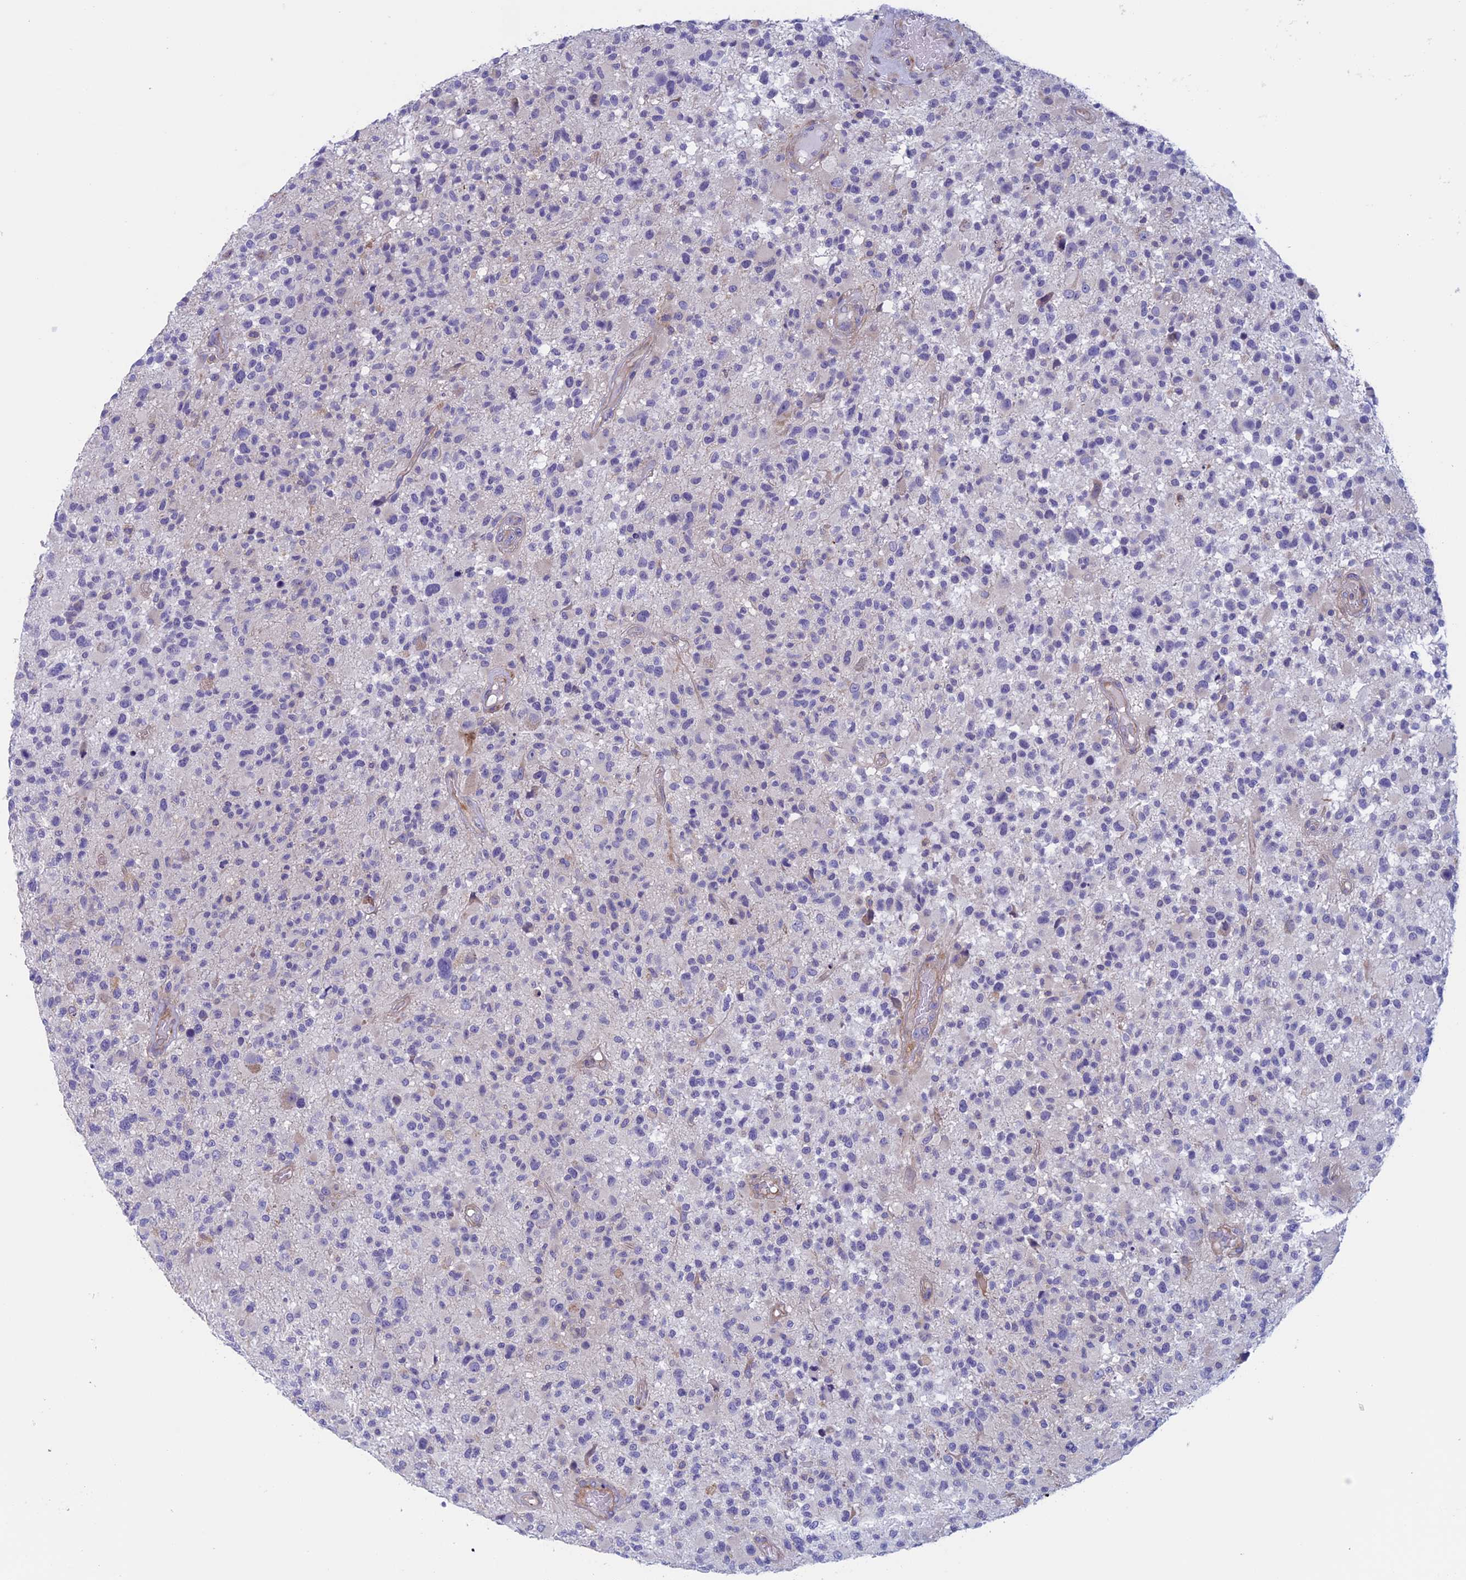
{"staining": {"intensity": "negative", "quantity": "none", "location": "none"}, "tissue": "glioma", "cell_type": "Tumor cells", "image_type": "cancer", "snomed": [{"axis": "morphology", "description": "Glioma, malignant, High grade"}, {"axis": "morphology", "description": "Glioblastoma, NOS"}, {"axis": "topography", "description": "Brain"}], "caption": "The immunohistochemistry histopathology image has no significant expression in tumor cells of malignant glioma (high-grade) tissue. (DAB immunohistochemistry, high magnification).", "gene": "CNOT6L", "patient": {"sex": "male", "age": 60}}